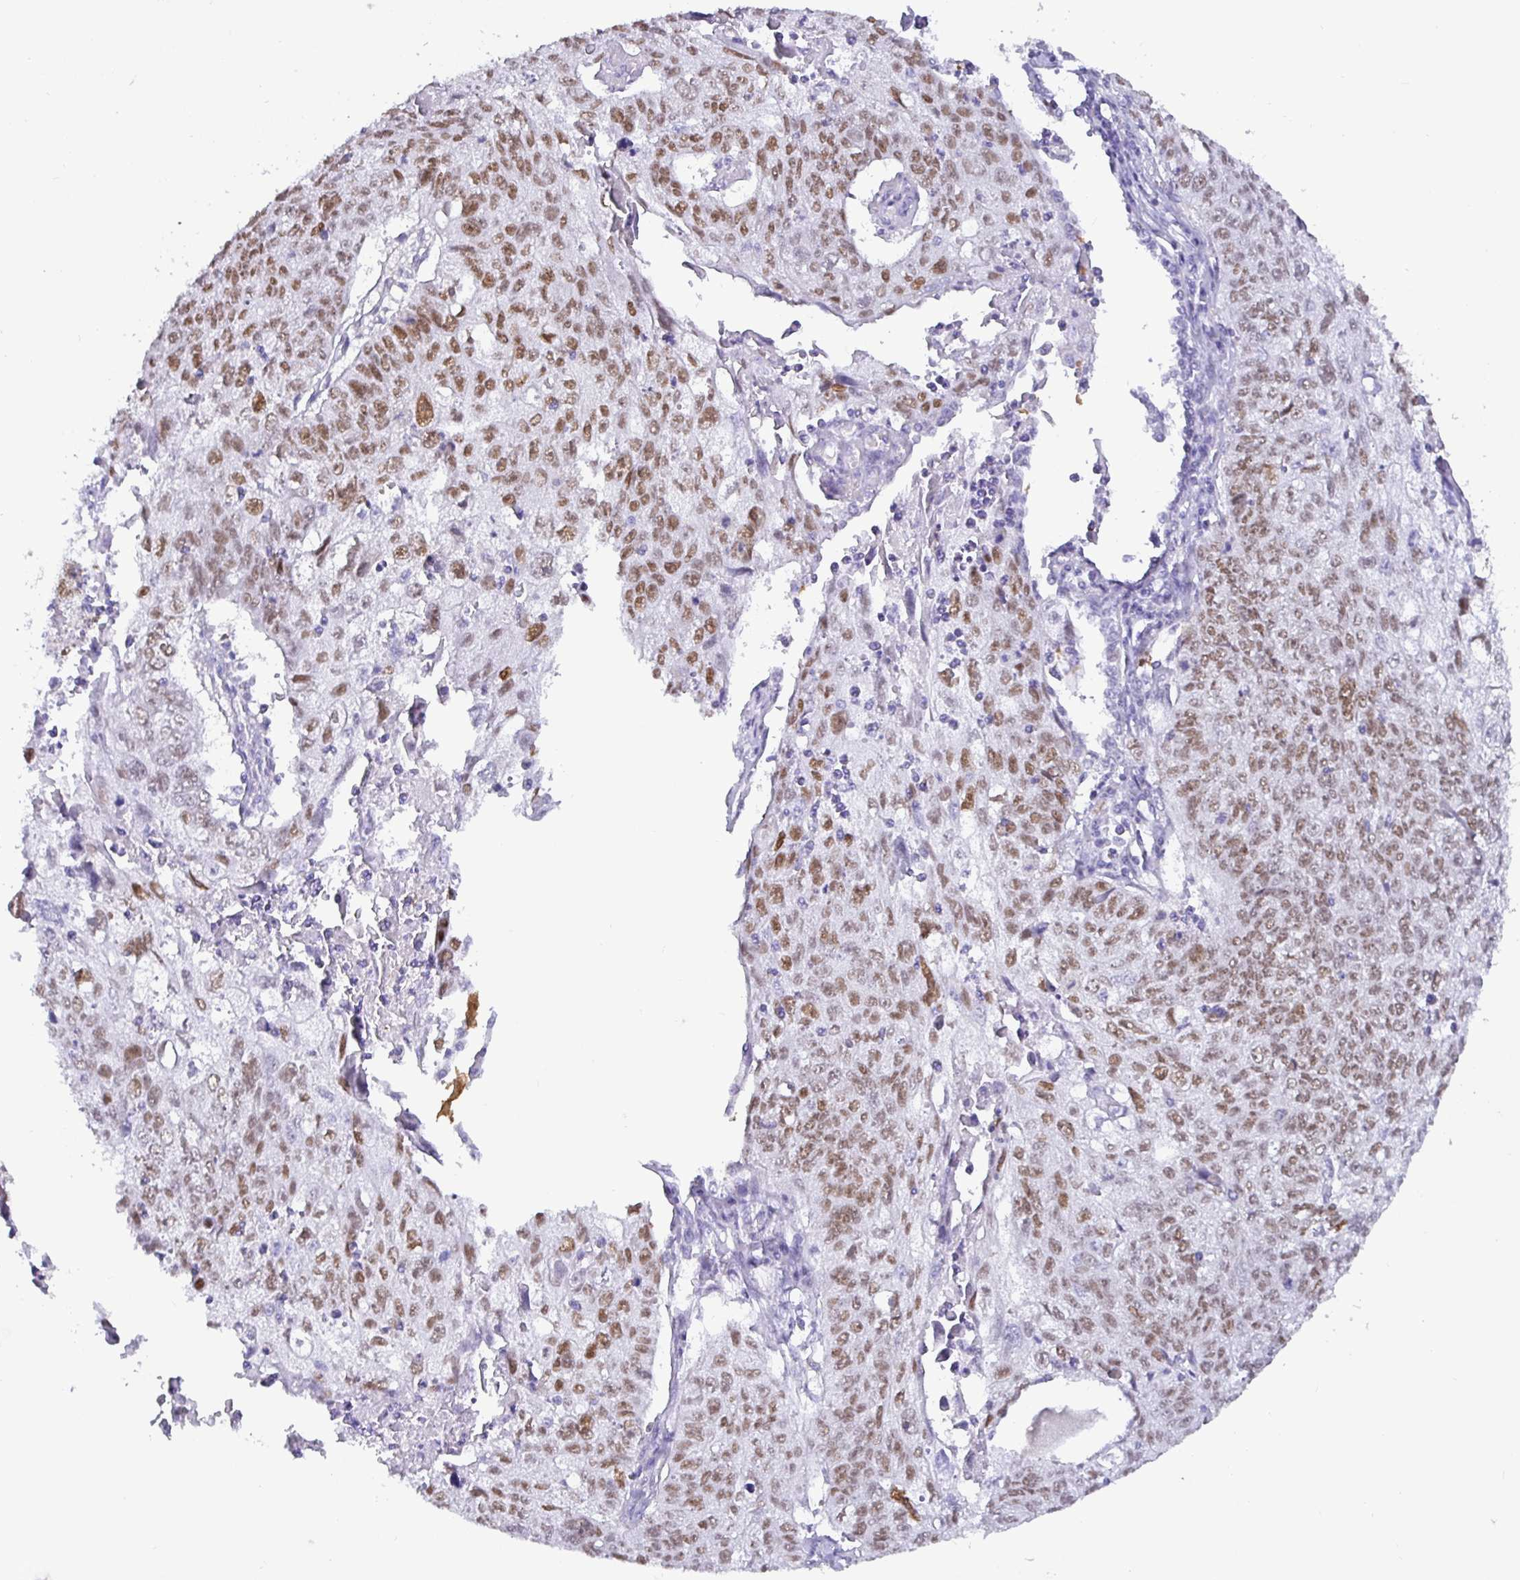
{"staining": {"intensity": "moderate", "quantity": ">75%", "location": "nuclear"}, "tissue": "lung cancer", "cell_type": "Tumor cells", "image_type": "cancer", "snomed": [{"axis": "morphology", "description": "Normal morphology"}, {"axis": "morphology", "description": "Aneuploidy"}, {"axis": "morphology", "description": "Squamous cell carcinoma, NOS"}, {"axis": "topography", "description": "Lymph node"}, {"axis": "topography", "description": "Lung"}], "caption": "Tumor cells show medium levels of moderate nuclear expression in approximately >75% of cells in lung aneuploidy.", "gene": "NUP188", "patient": {"sex": "female", "age": 76}}